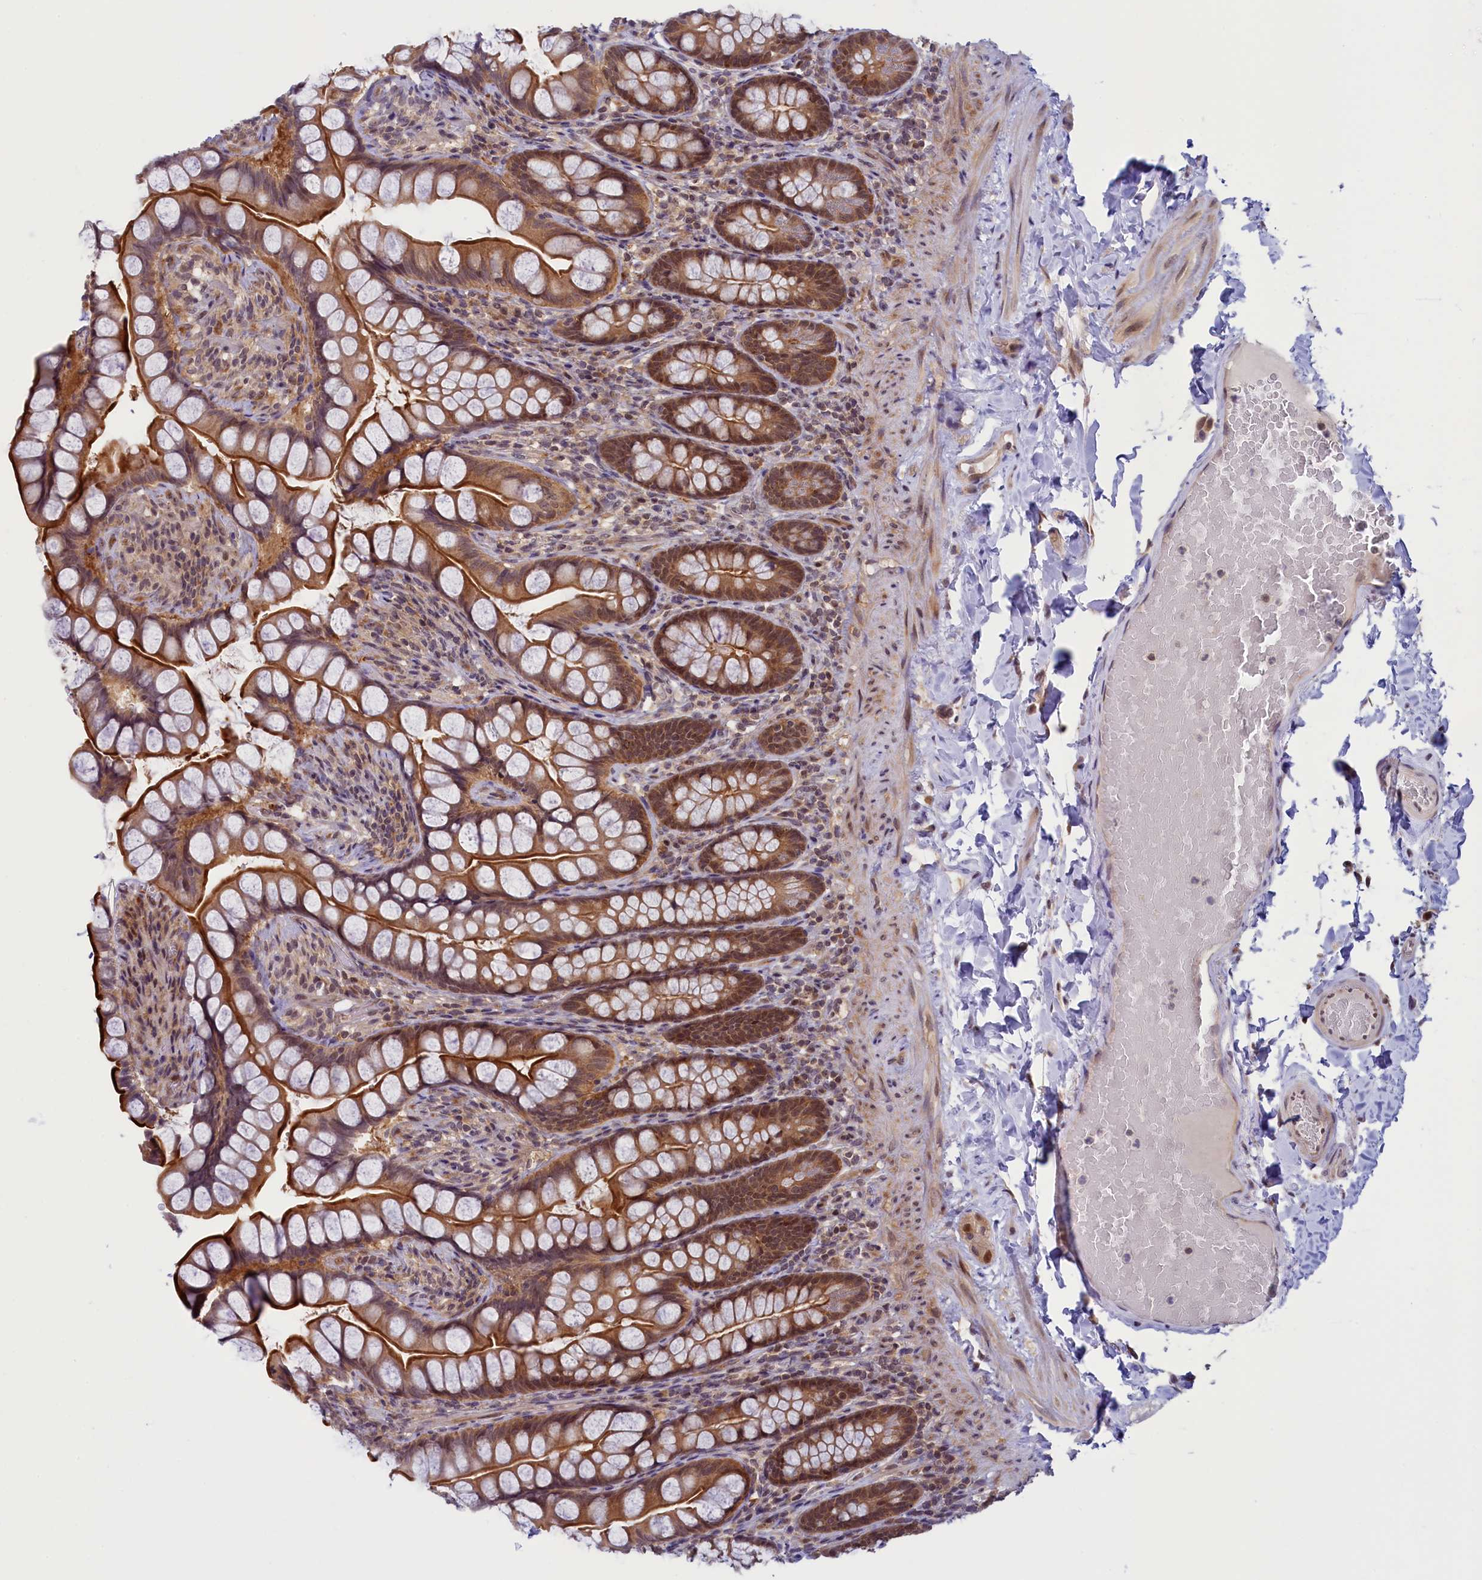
{"staining": {"intensity": "strong", "quantity": ">75%", "location": "cytoplasmic/membranous,nuclear"}, "tissue": "small intestine", "cell_type": "Glandular cells", "image_type": "normal", "snomed": [{"axis": "morphology", "description": "Normal tissue, NOS"}, {"axis": "topography", "description": "Small intestine"}], "caption": "Small intestine stained for a protein exhibits strong cytoplasmic/membranous,nuclear positivity in glandular cells. Nuclei are stained in blue.", "gene": "SLC7A6OS", "patient": {"sex": "male", "age": 70}}